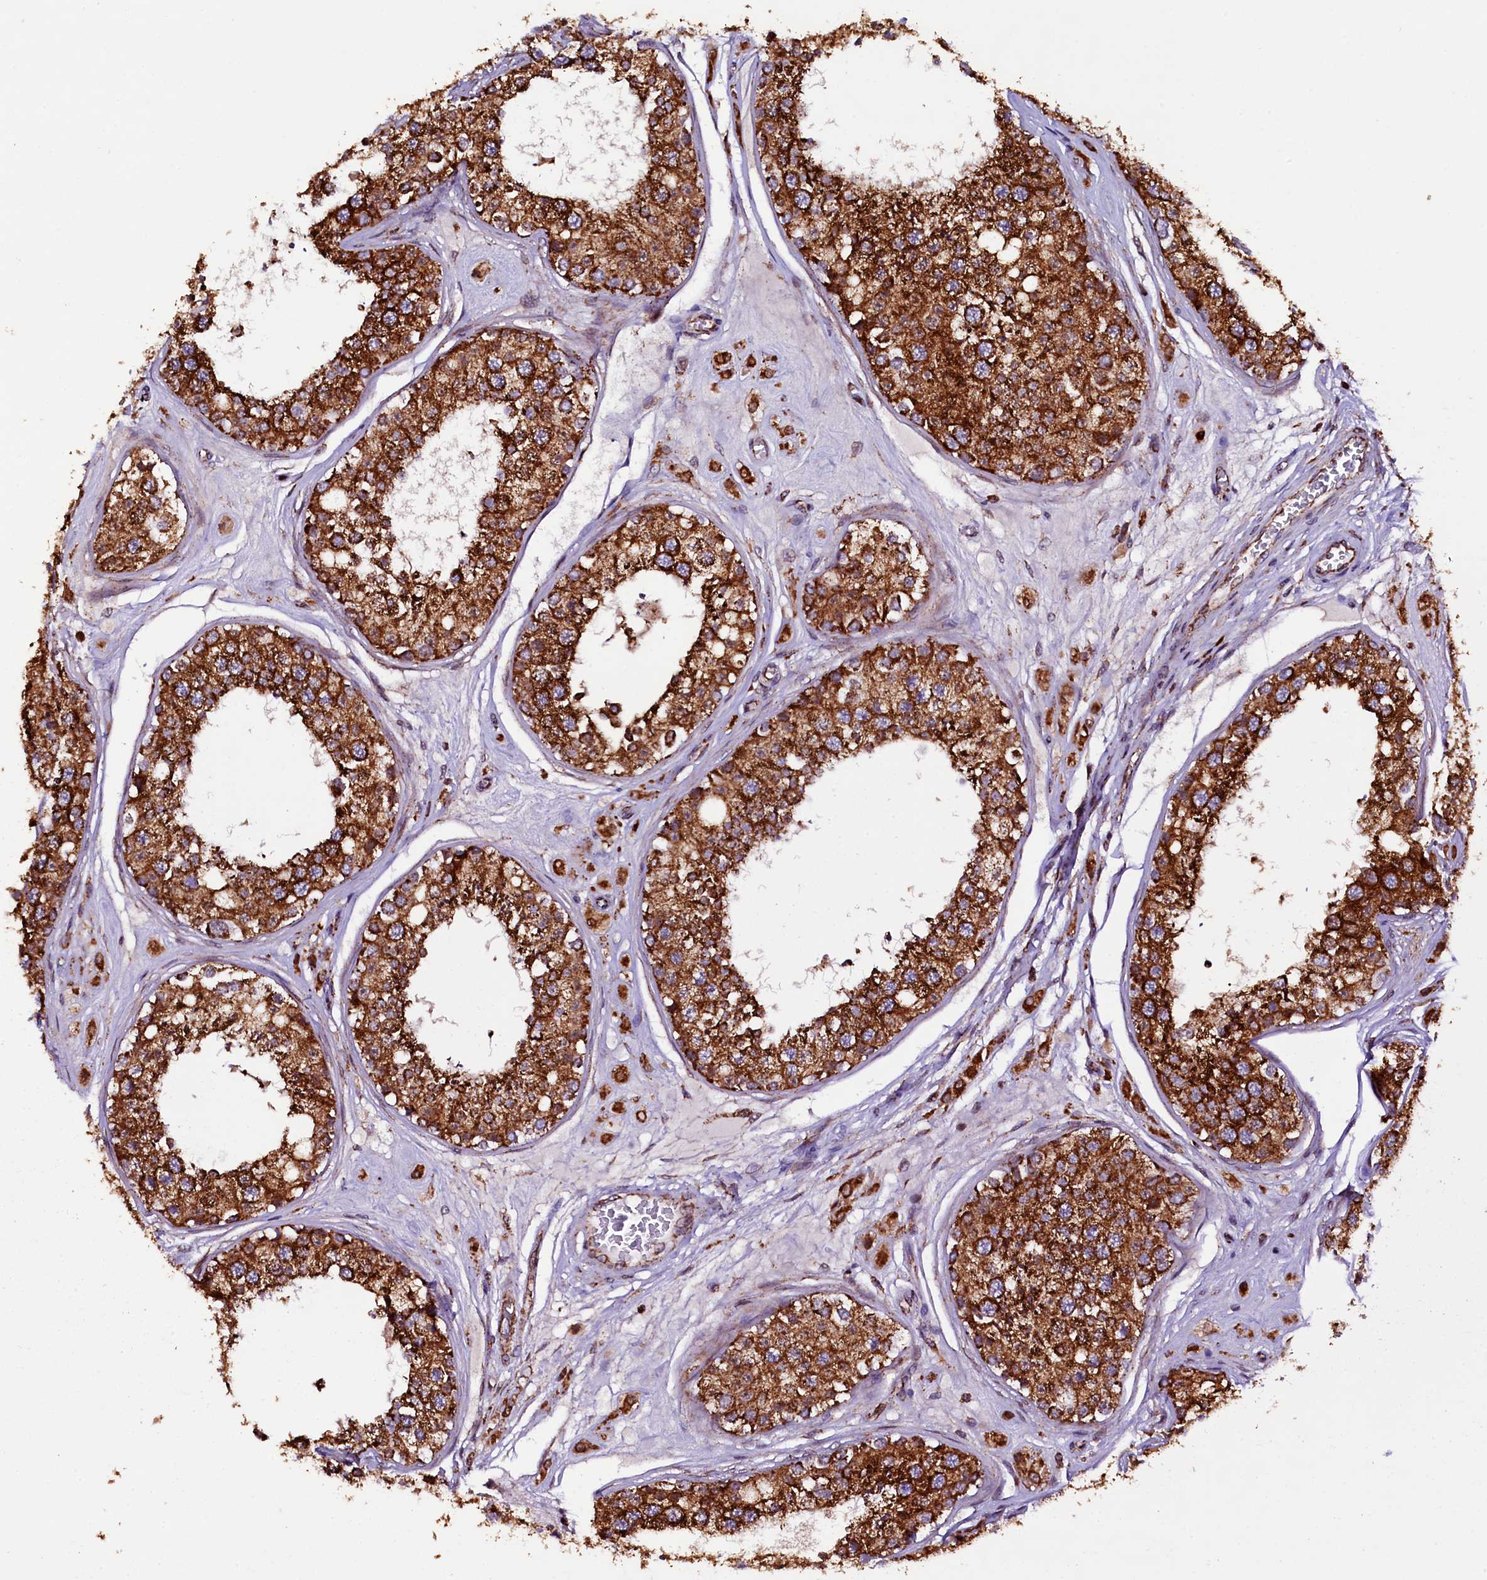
{"staining": {"intensity": "strong", "quantity": ">75%", "location": "cytoplasmic/membranous"}, "tissue": "testis", "cell_type": "Cells in seminiferous ducts", "image_type": "normal", "snomed": [{"axis": "morphology", "description": "Normal tissue, NOS"}, {"axis": "topography", "description": "Testis"}], "caption": "Testis stained with IHC reveals strong cytoplasmic/membranous expression in about >75% of cells in seminiferous ducts. Immunohistochemistry stains the protein of interest in brown and the nuclei are stained blue.", "gene": "KLC2", "patient": {"sex": "male", "age": 25}}